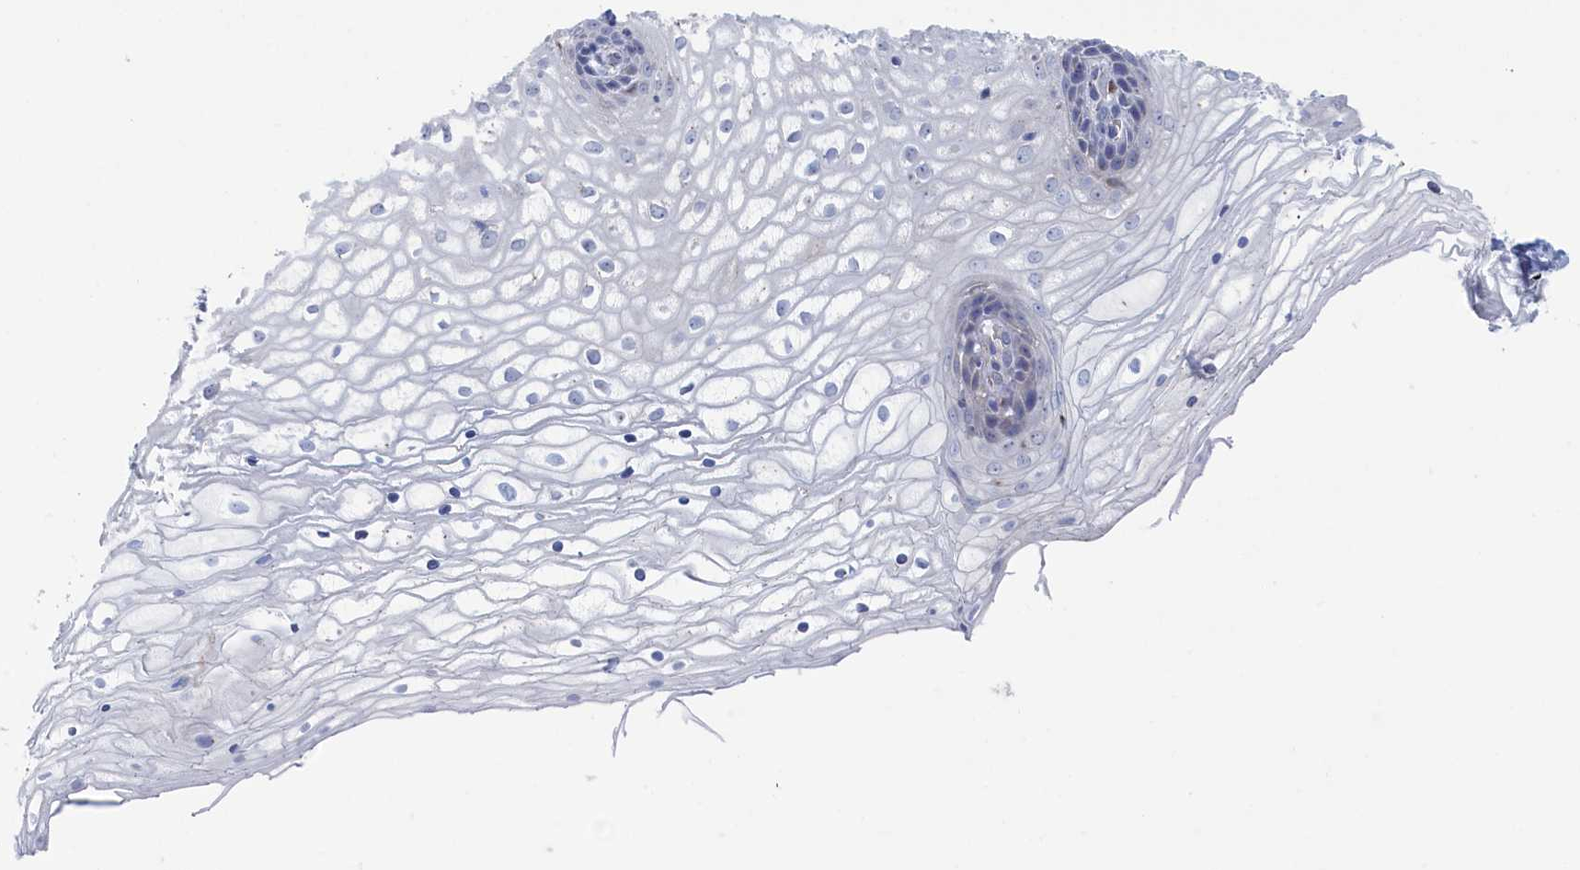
{"staining": {"intensity": "negative", "quantity": "none", "location": "none"}, "tissue": "vagina", "cell_type": "Squamous epithelial cells", "image_type": "normal", "snomed": [{"axis": "morphology", "description": "Normal tissue, NOS"}, {"axis": "topography", "description": "Vagina"}], "caption": "High magnification brightfield microscopy of benign vagina stained with DAB (brown) and counterstained with hematoxylin (blue): squamous epithelial cells show no significant expression.", "gene": "IRX1", "patient": {"sex": "female", "age": 34}}